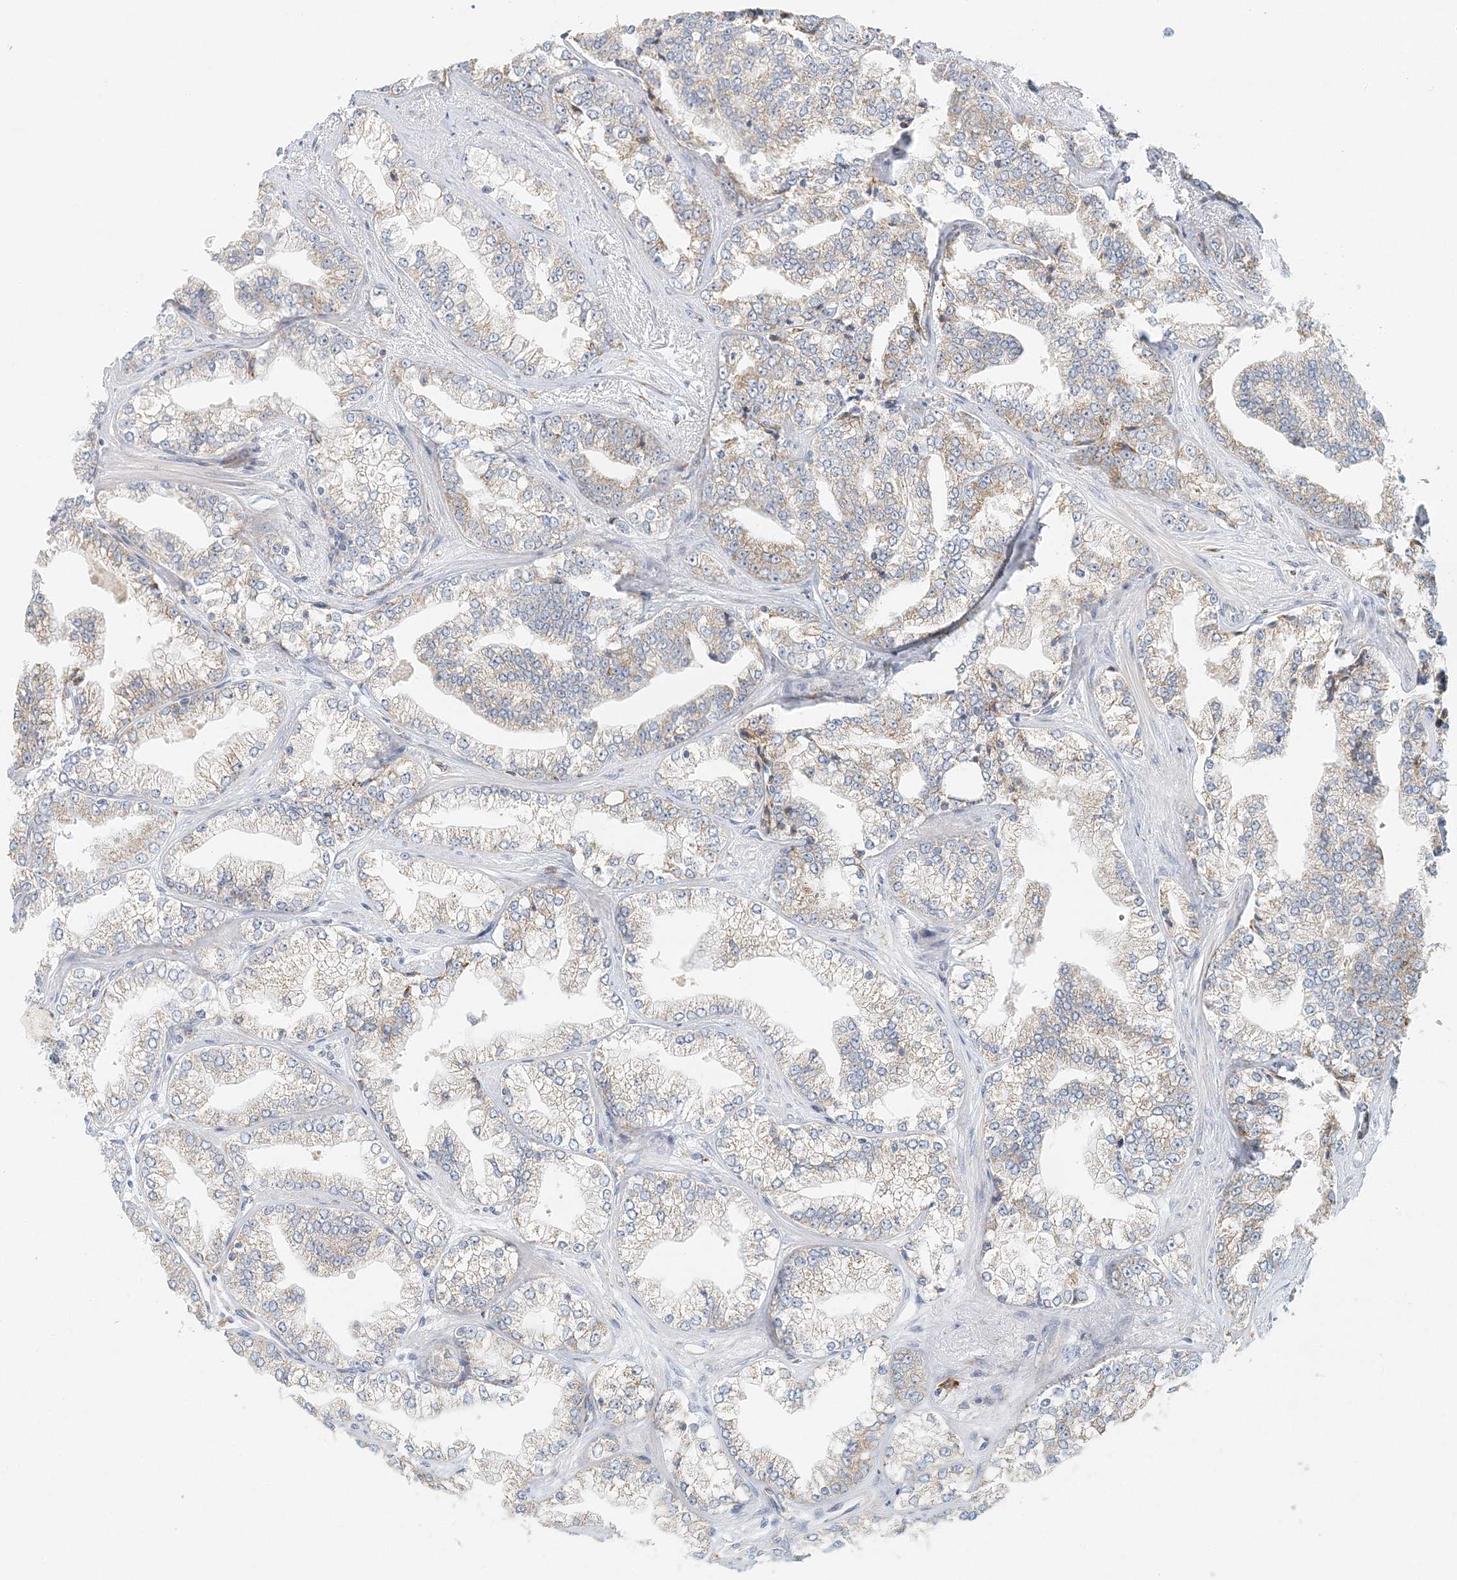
{"staining": {"intensity": "moderate", "quantity": "<25%", "location": "cytoplasmic/membranous"}, "tissue": "prostate cancer", "cell_type": "Tumor cells", "image_type": "cancer", "snomed": [{"axis": "morphology", "description": "Adenocarcinoma, High grade"}, {"axis": "topography", "description": "Prostate"}], "caption": "This is an image of immunohistochemistry staining of prostate cancer, which shows moderate staining in the cytoplasmic/membranous of tumor cells.", "gene": "STK11IP", "patient": {"sex": "male", "age": 71}}